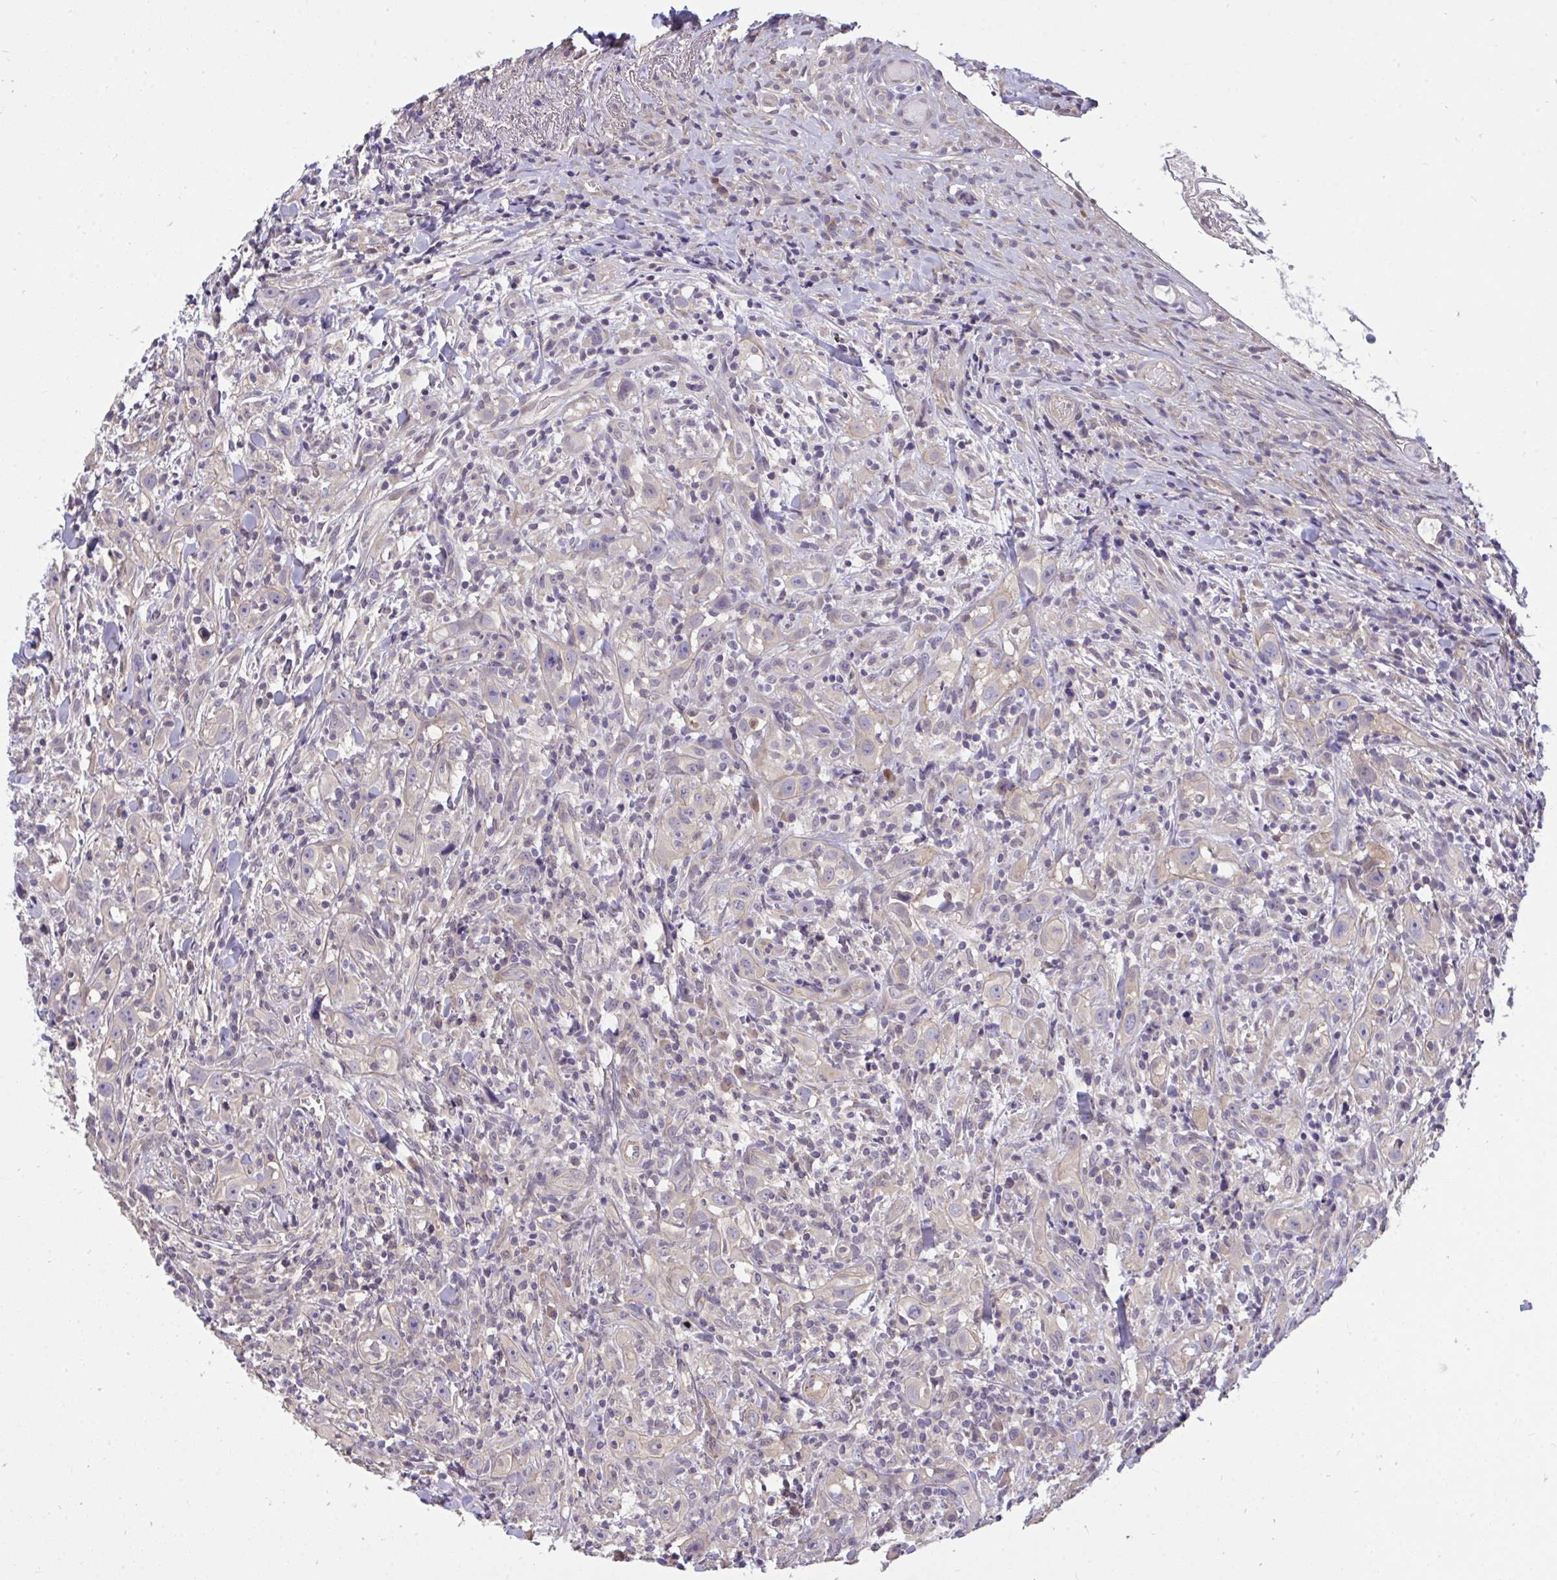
{"staining": {"intensity": "negative", "quantity": "none", "location": "none"}, "tissue": "head and neck cancer", "cell_type": "Tumor cells", "image_type": "cancer", "snomed": [{"axis": "morphology", "description": "Squamous cell carcinoma, NOS"}, {"axis": "topography", "description": "Head-Neck"}], "caption": "A histopathology image of squamous cell carcinoma (head and neck) stained for a protein displays no brown staining in tumor cells.", "gene": "C19orf54", "patient": {"sex": "female", "age": 95}}